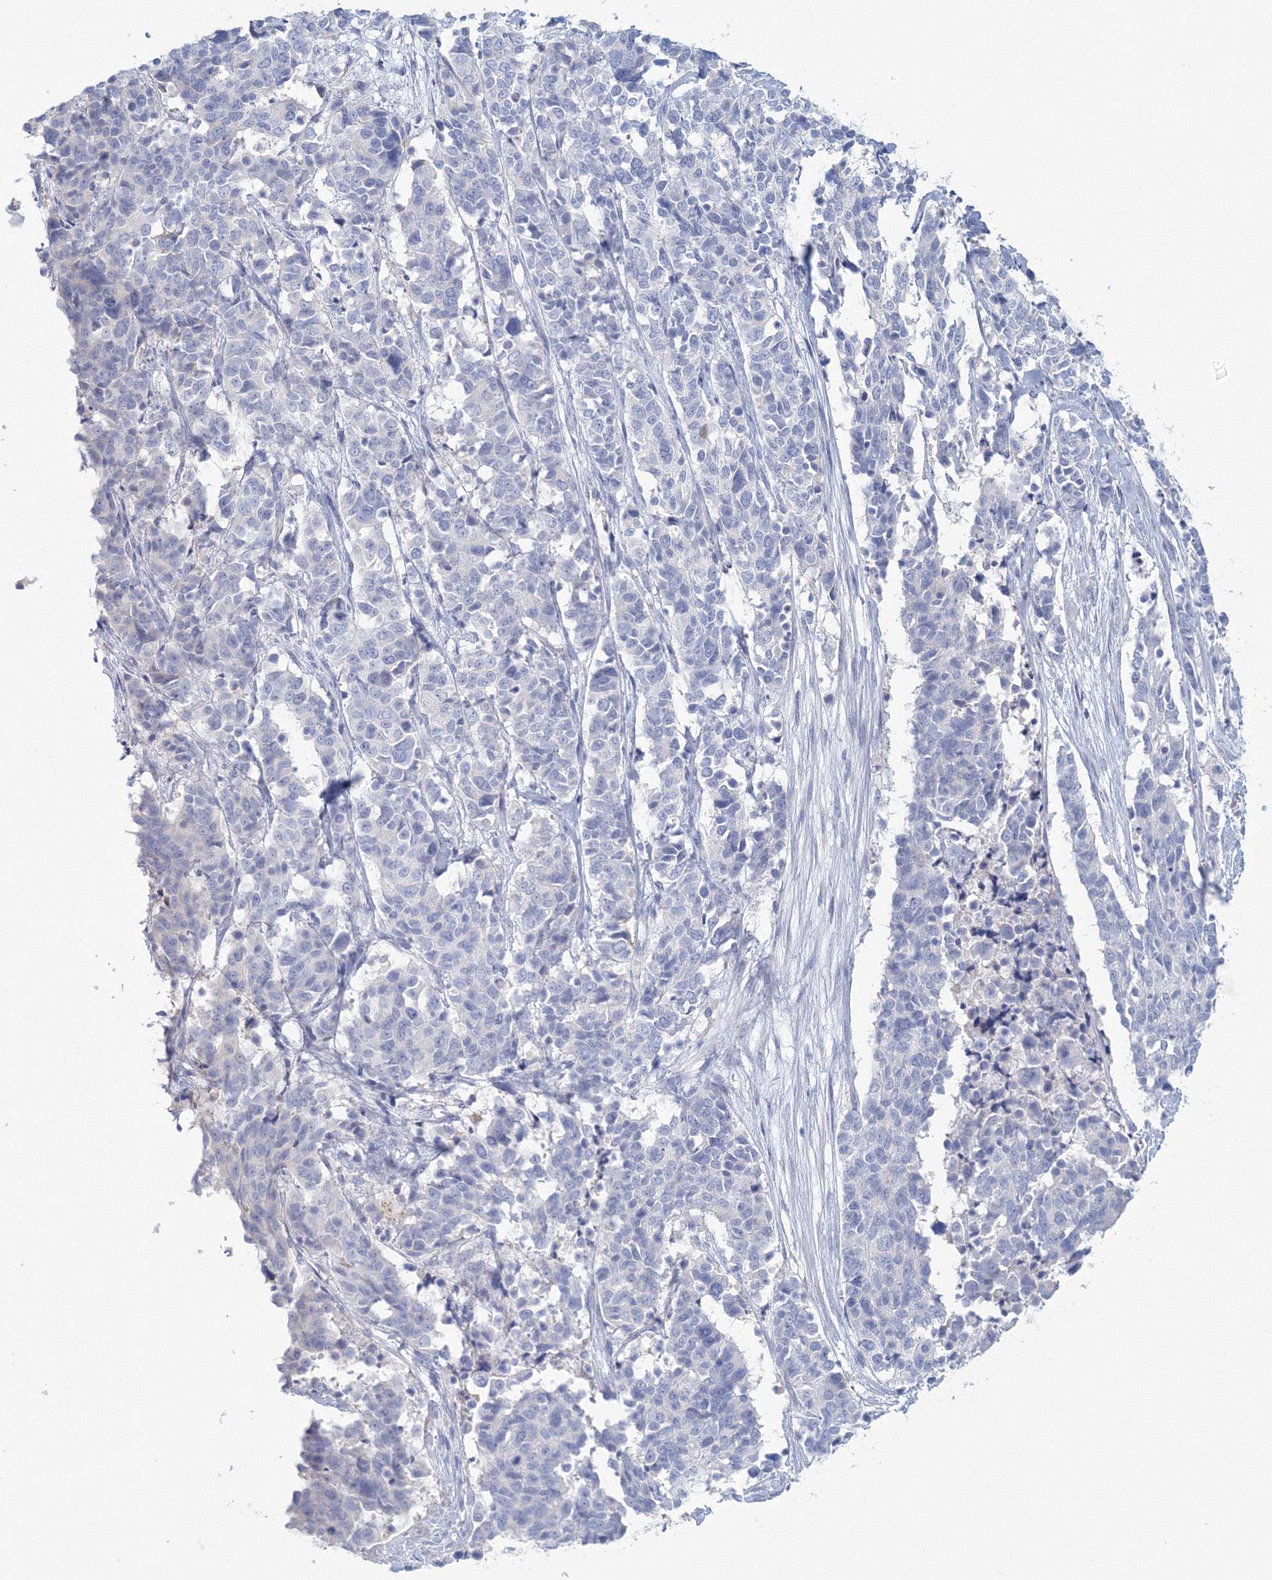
{"staining": {"intensity": "negative", "quantity": "none", "location": "none"}, "tissue": "cervical cancer", "cell_type": "Tumor cells", "image_type": "cancer", "snomed": [{"axis": "morphology", "description": "Normal tissue, NOS"}, {"axis": "morphology", "description": "Squamous cell carcinoma, NOS"}, {"axis": "topography", "description": "Cervix"}], "caption": "High magnification brightfield microscopy of cervical cancer stained with DAB (brown) and counterstained with hematoxylin (blue): tumor cells show no significant staining. (DAB (3,3'-diaminobenzidine) immunohistochemistry (IHC) with hematoxylin counter stain).", "gene": "VSIG1", "patient": {"sex": "female", "age": 35}}